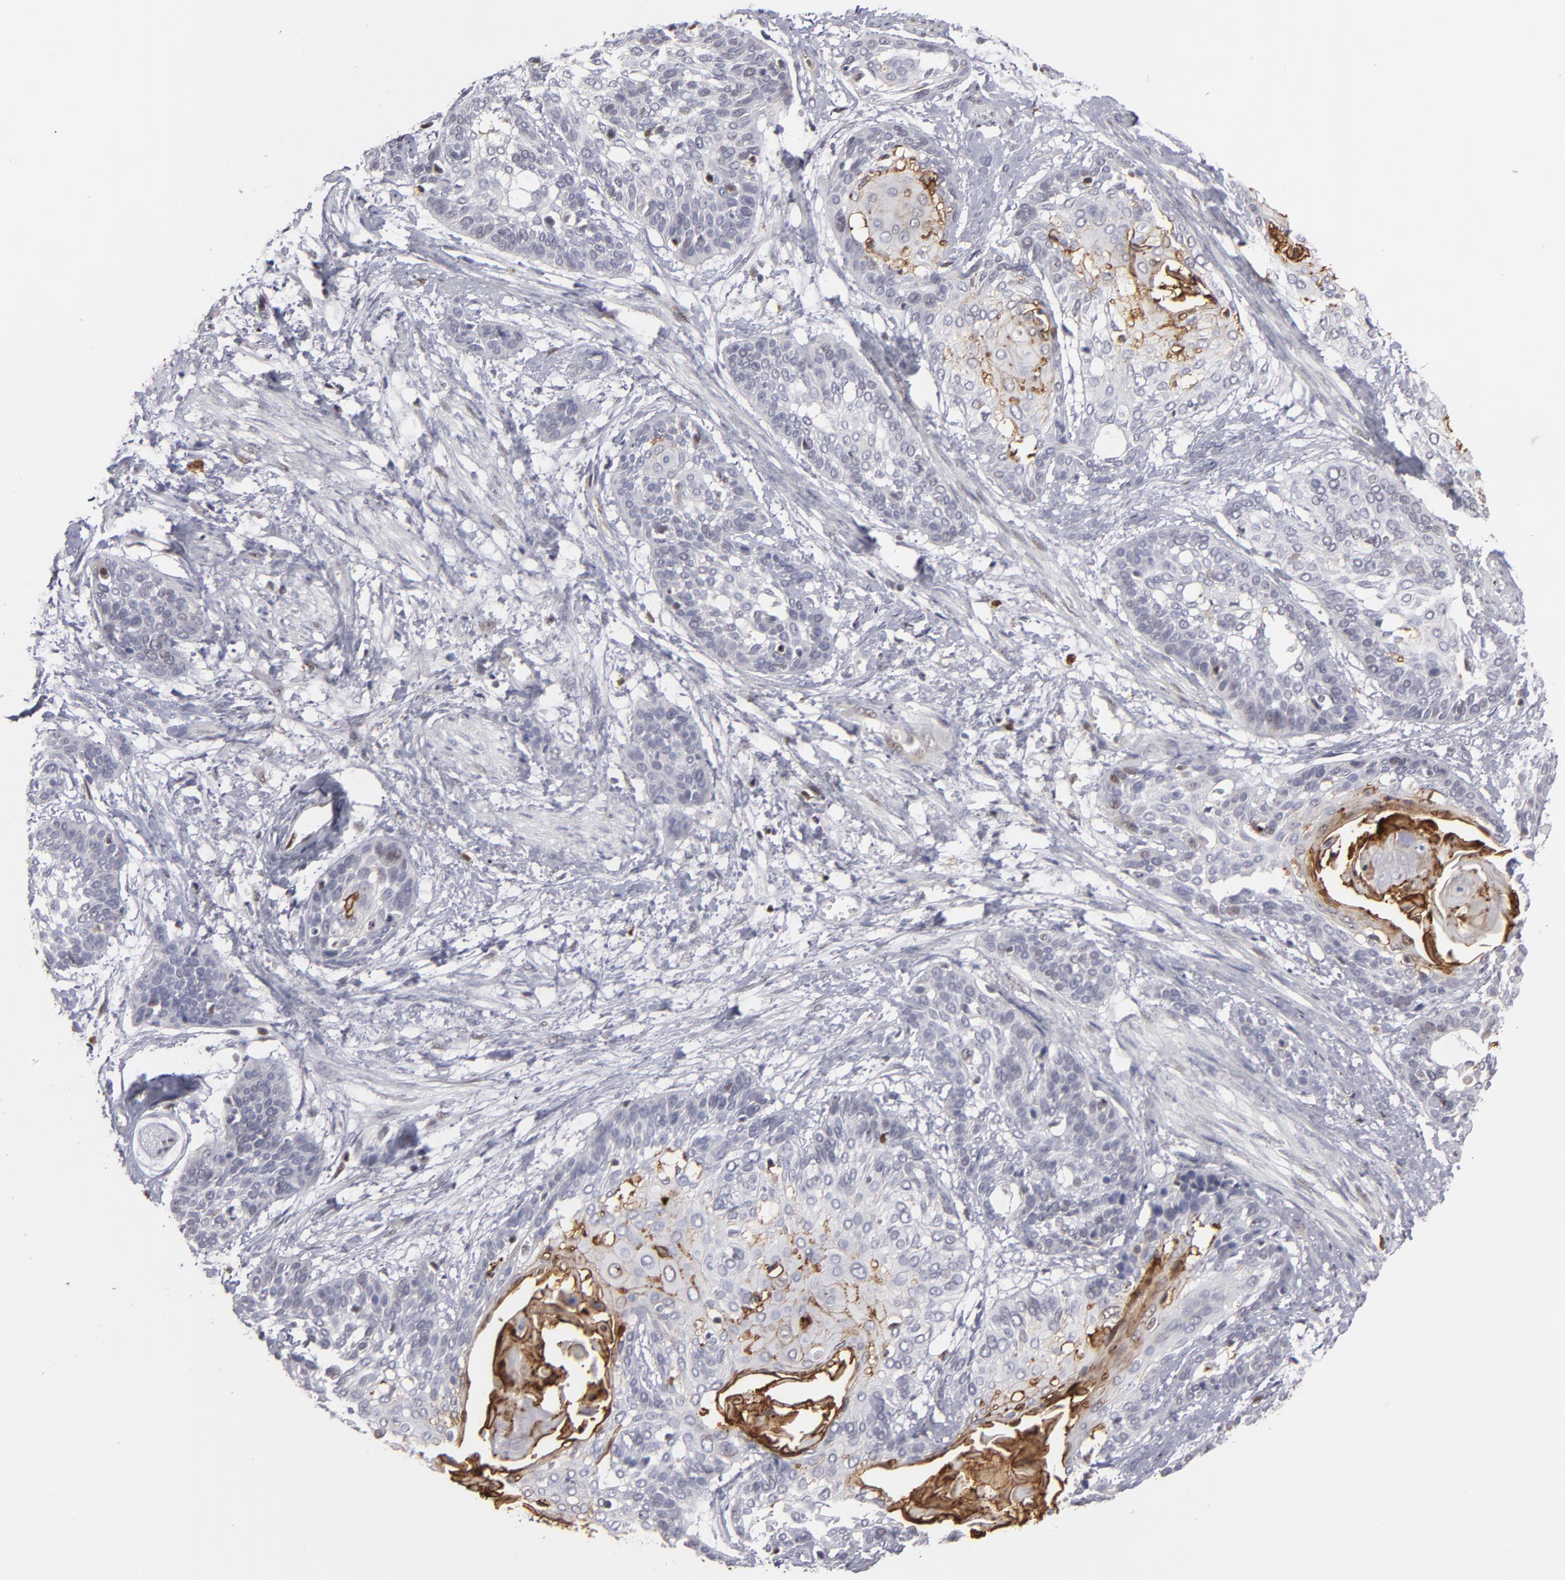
{"staining": {"intensity": "moderate", "quantity": "<25%", "location": "cytoplasmic/membranous,nuclear"}, "tissue": "cervical cancer", "cell_type": "Tumor cells", "image_type": "cancer", "snomed": [{"axis": "morphology", "description": "Squamous cell carcinoma, NOS"}, {"axis": "topography", "description": "Cervix"}], "caption": "Tumor cells demonstrate moderate cytoplasmic/membranous and nuclear positivity in about <25% of cells in cervical cancer. (DAB (3,3'-diaminobenzidine) IHC with brightfield microscopy, high magnification).", "gene": "GSR", "patient": {"sex": "female", "age": 57}}